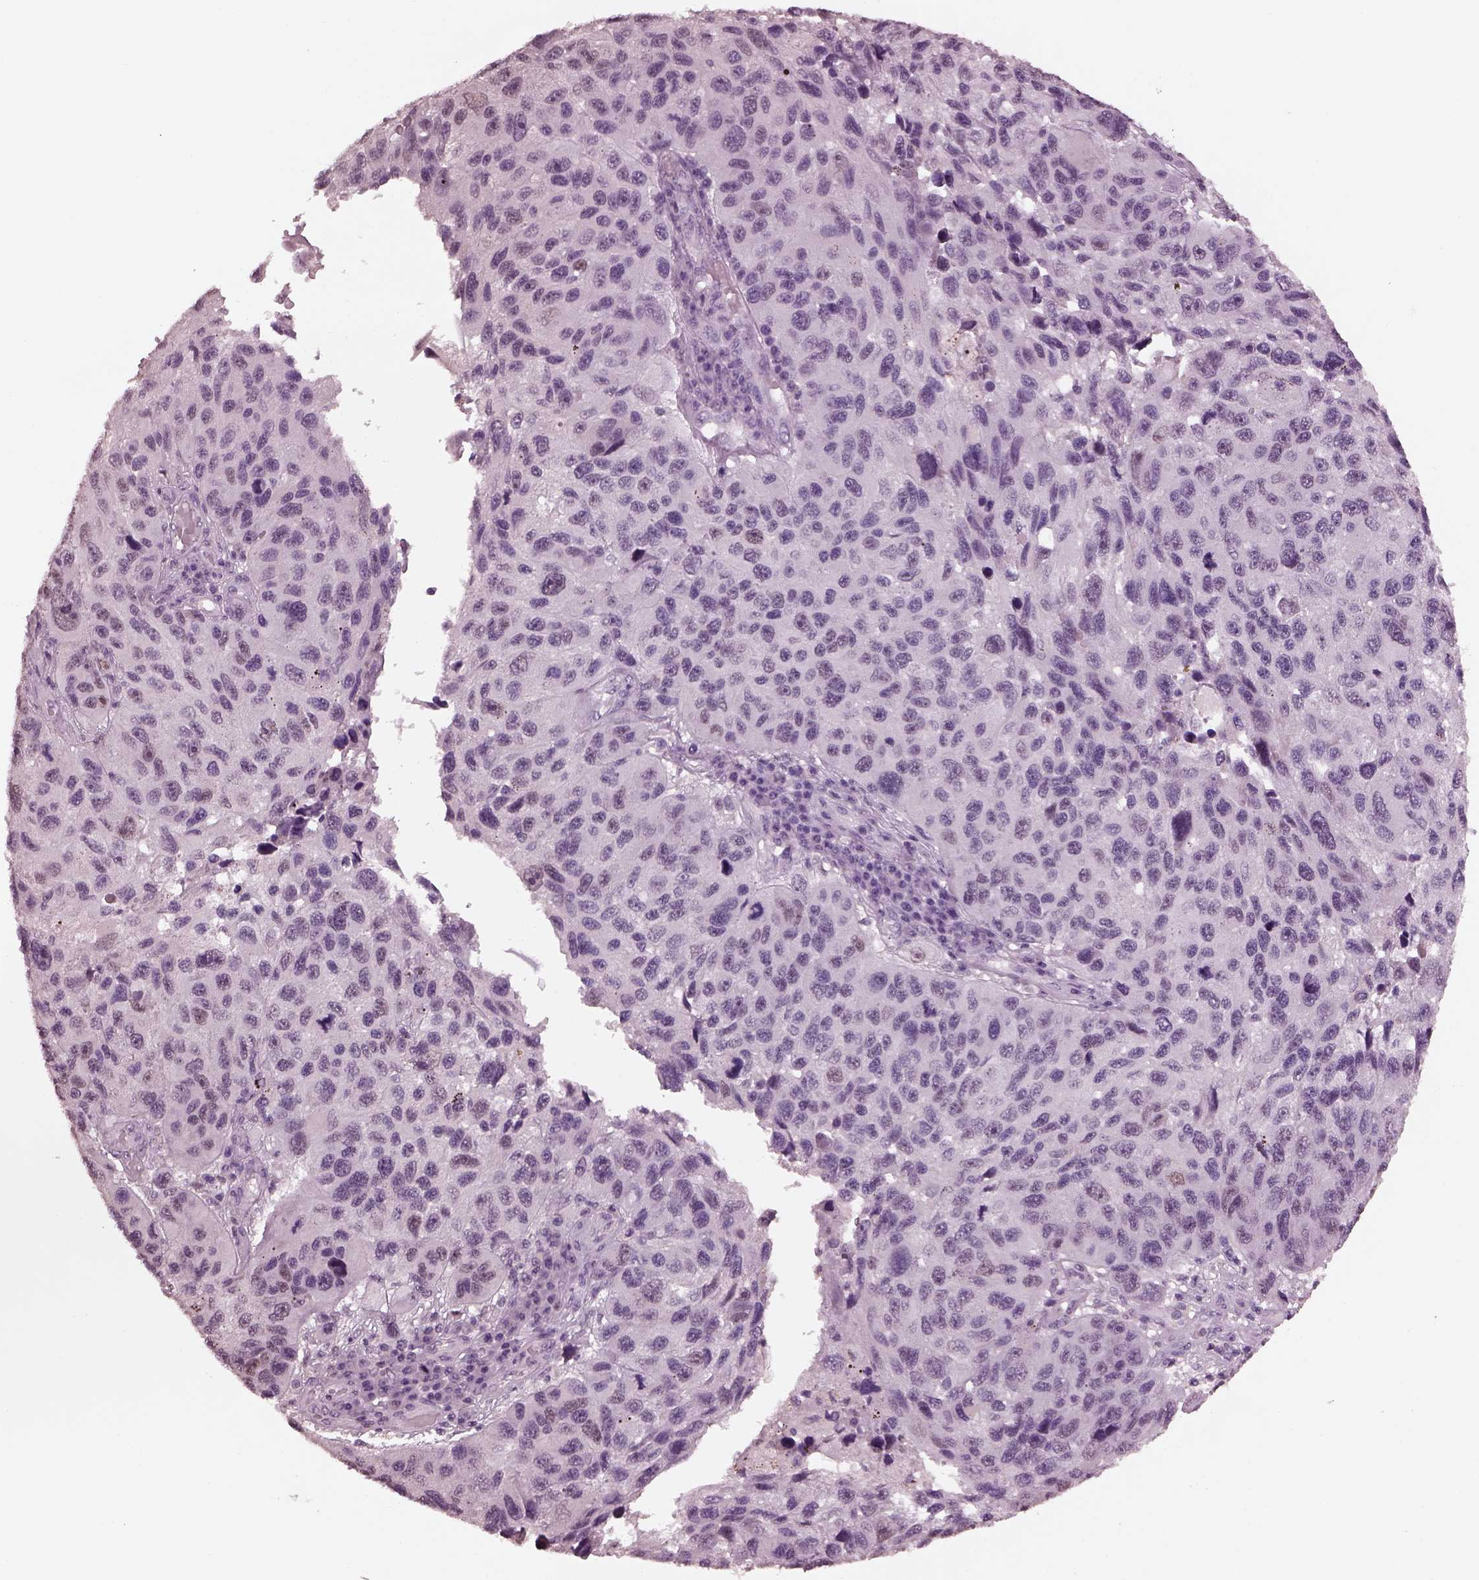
{"staining": {"intensity": "negative", "quantity": "none", "location": "none"}, "tissue": "melanoma", "cell_type": "Tumor cells", "image_type": "cancer", "snomed": [{"axis": "morphology", "description": "Malignant melanoma, NOS"}, {"axis": "topography", "description": "Skin"}], "caption": "This is an immunohistochemistry (IHC) photomicrograph of human melanoma. There is no positivity in tumor cells.", "gene": "TSKS", "patient": {"sex": "male", "age": 53}}